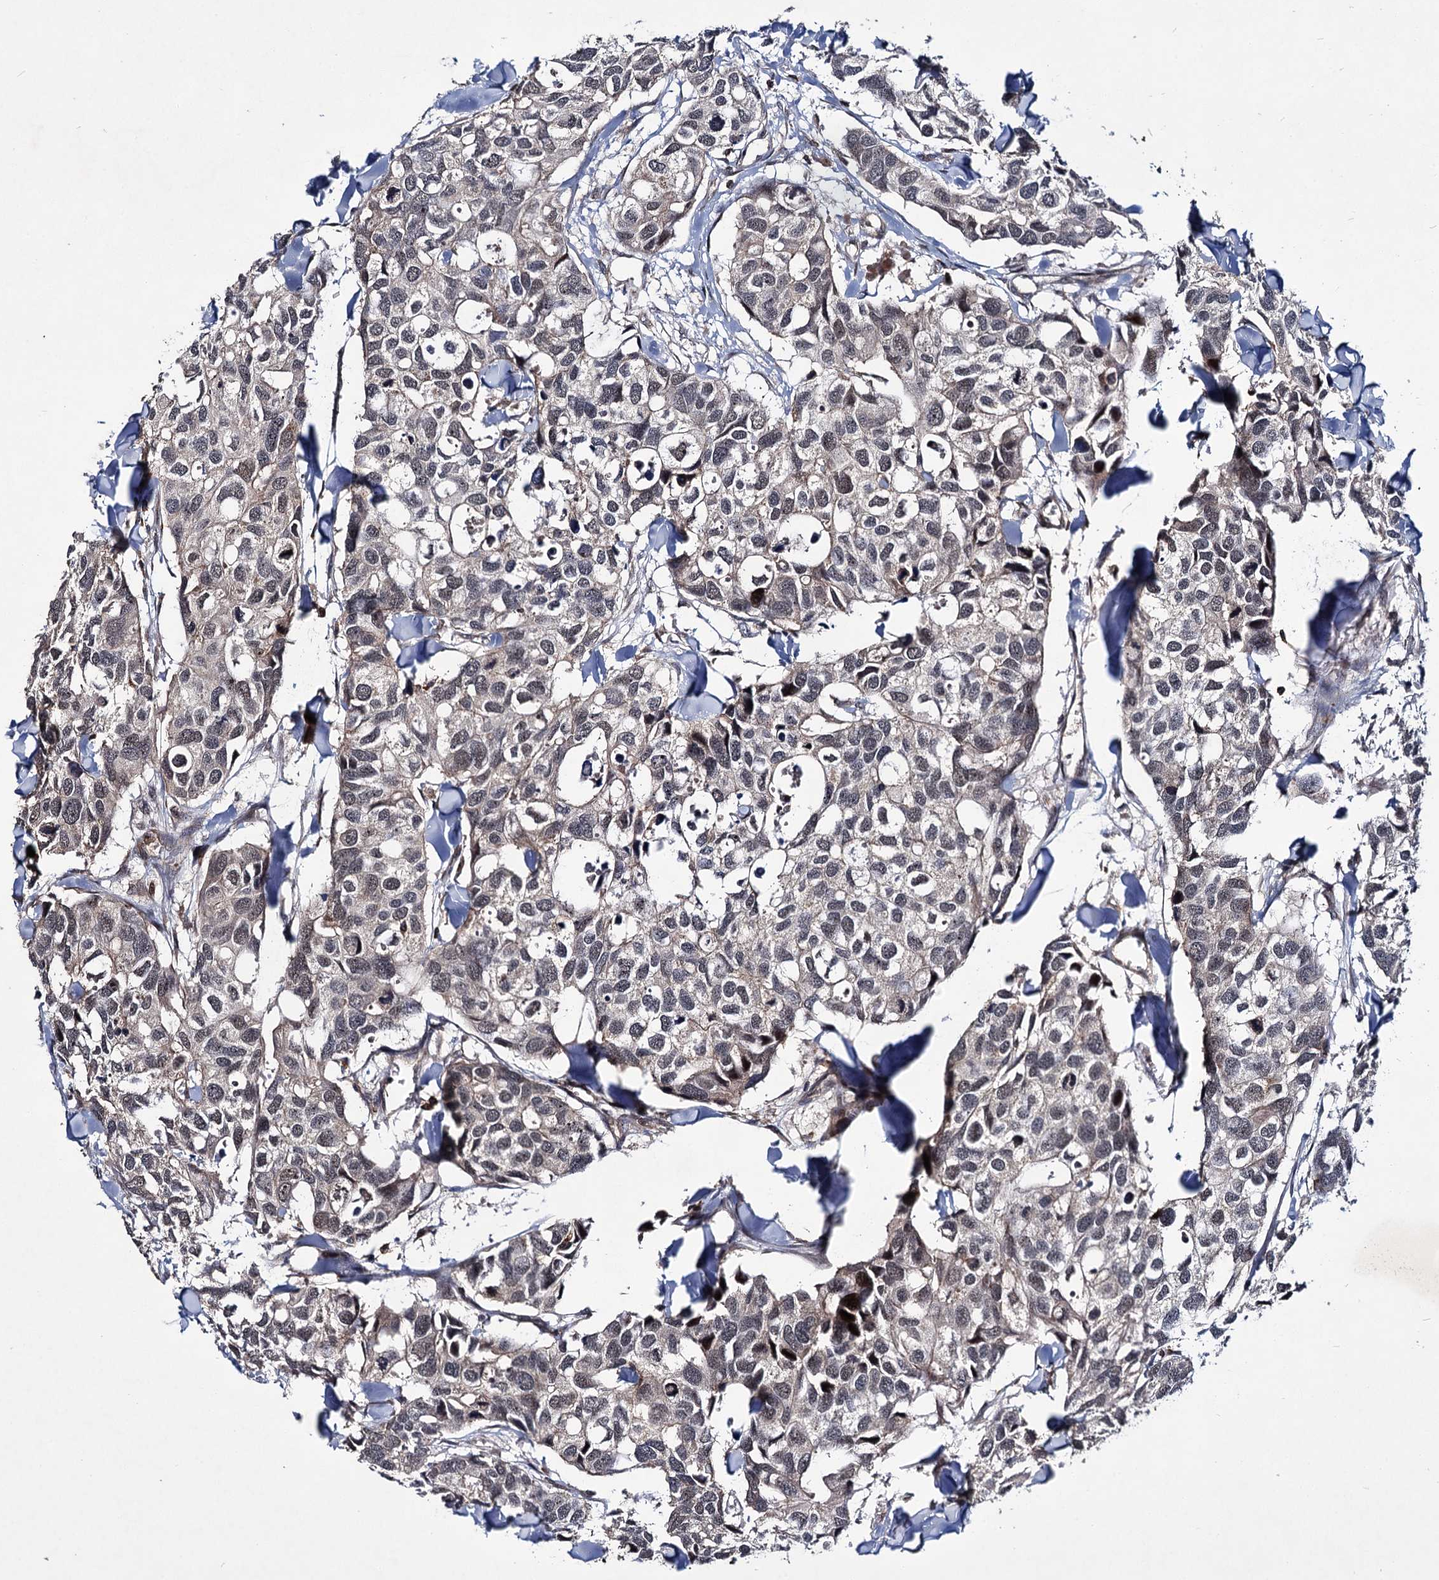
{"staining": {"intensity": "weak", "quantity": "25%-75%", "location": "nuclear"}, "tissue": "breast cancer", "cell_type": "Tumor cells", "image_type": "cancer", "snomed": [{"axis": "morphology", "description": "Duct carcinoma"}, {"axis": "topography", "description": "Breast"}], "caption": "Tumor cells display low levels of weak nuclear expression in about 25%-75% of cells in human invasive ductal carcinoma (breast).", "gene": "ABLIM1", "patient": {"sex": "female", "age": 83}}